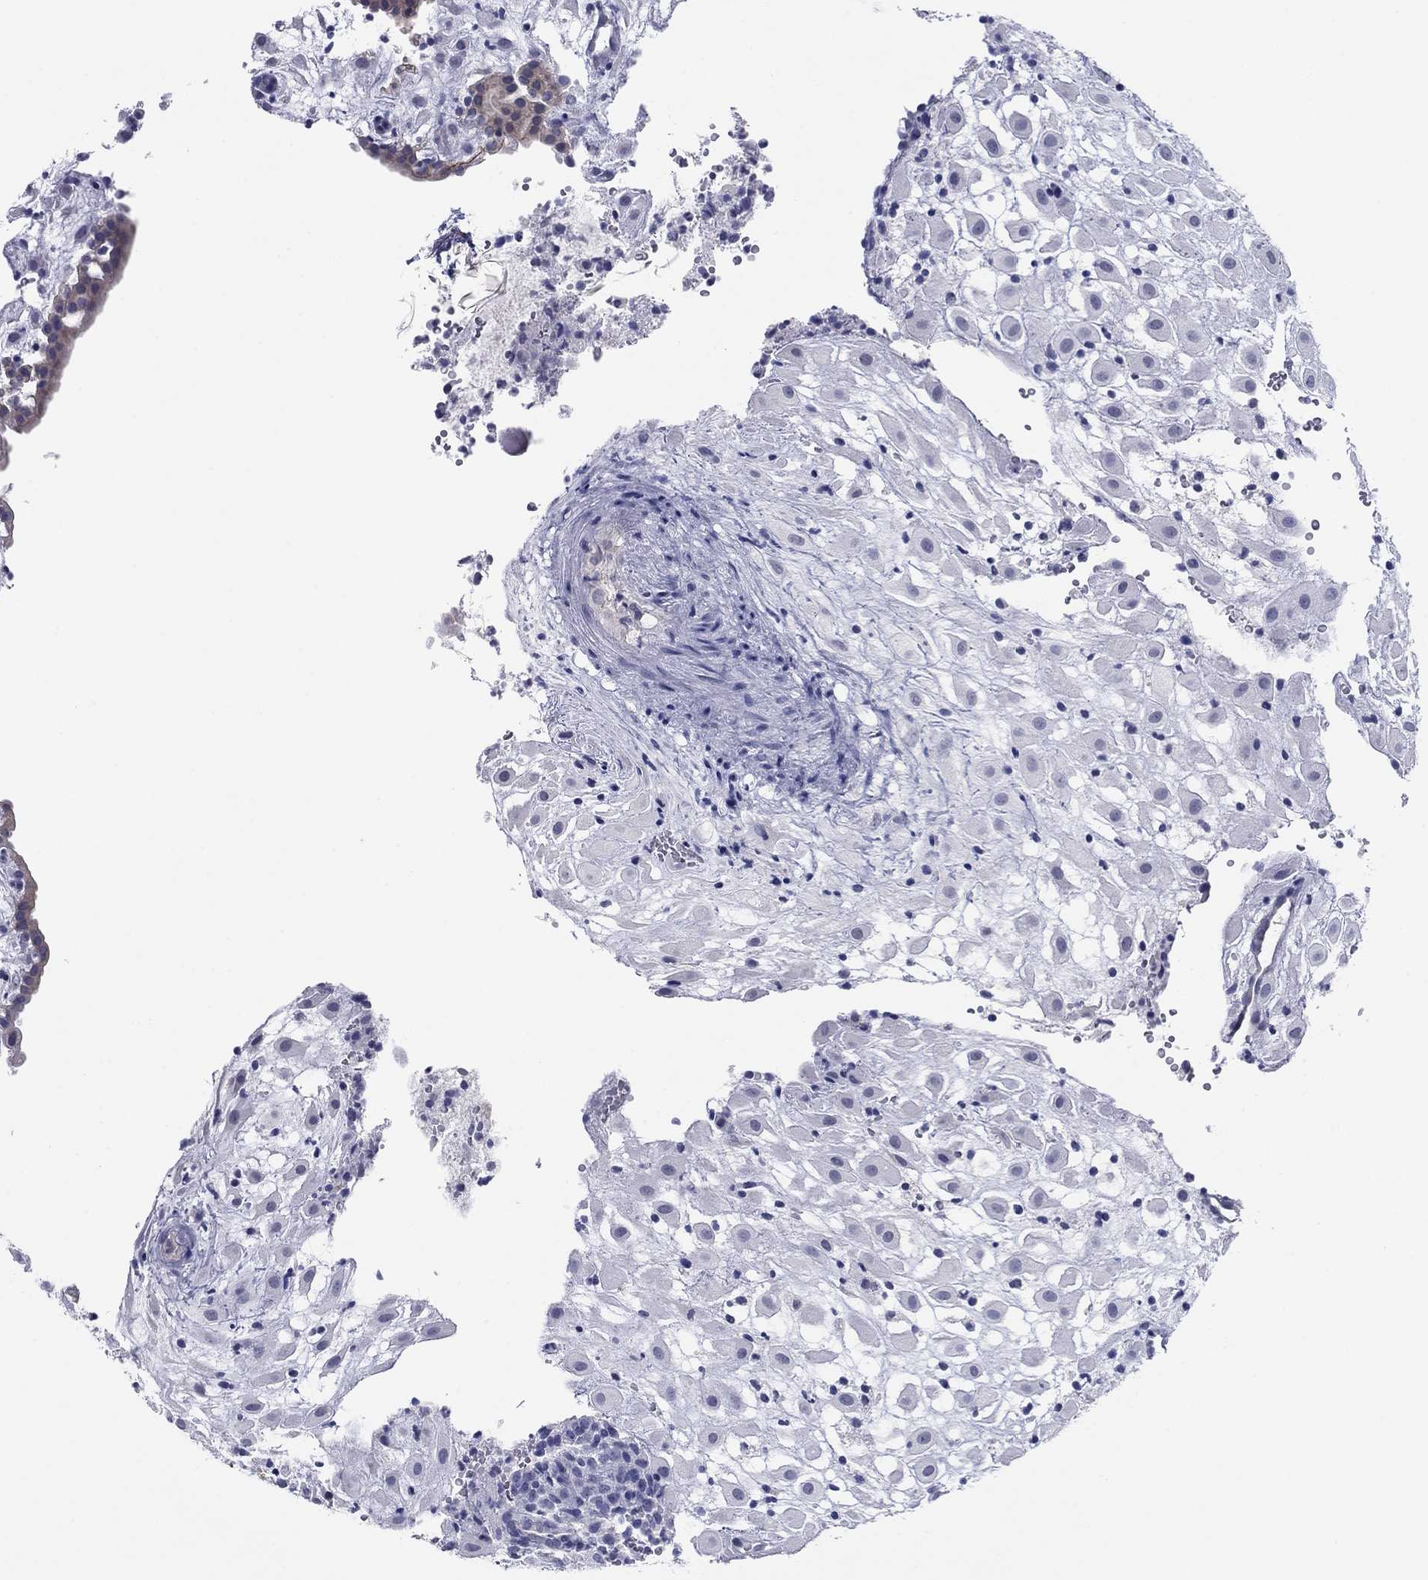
{"staining": {"intensity": "negative", "quantity": "none", "location": "none"}, "tissue": "placenta", "cell_type": "Decidual cells", "image_type": "normal", "snomed": [{"axis": "morphology", "description": "Normal tissue, NOS"}, {"axis": "topography", "description": "Placenta"}], "caption": "The immunohistochemistry micrograph has no significant positivity in decidual cells of placenta. (Brightfield microscopy of DAB immunohistochemistry at high magnification).", "gene": "PLS1", "patient": {"sex": "female", "age": 24}}